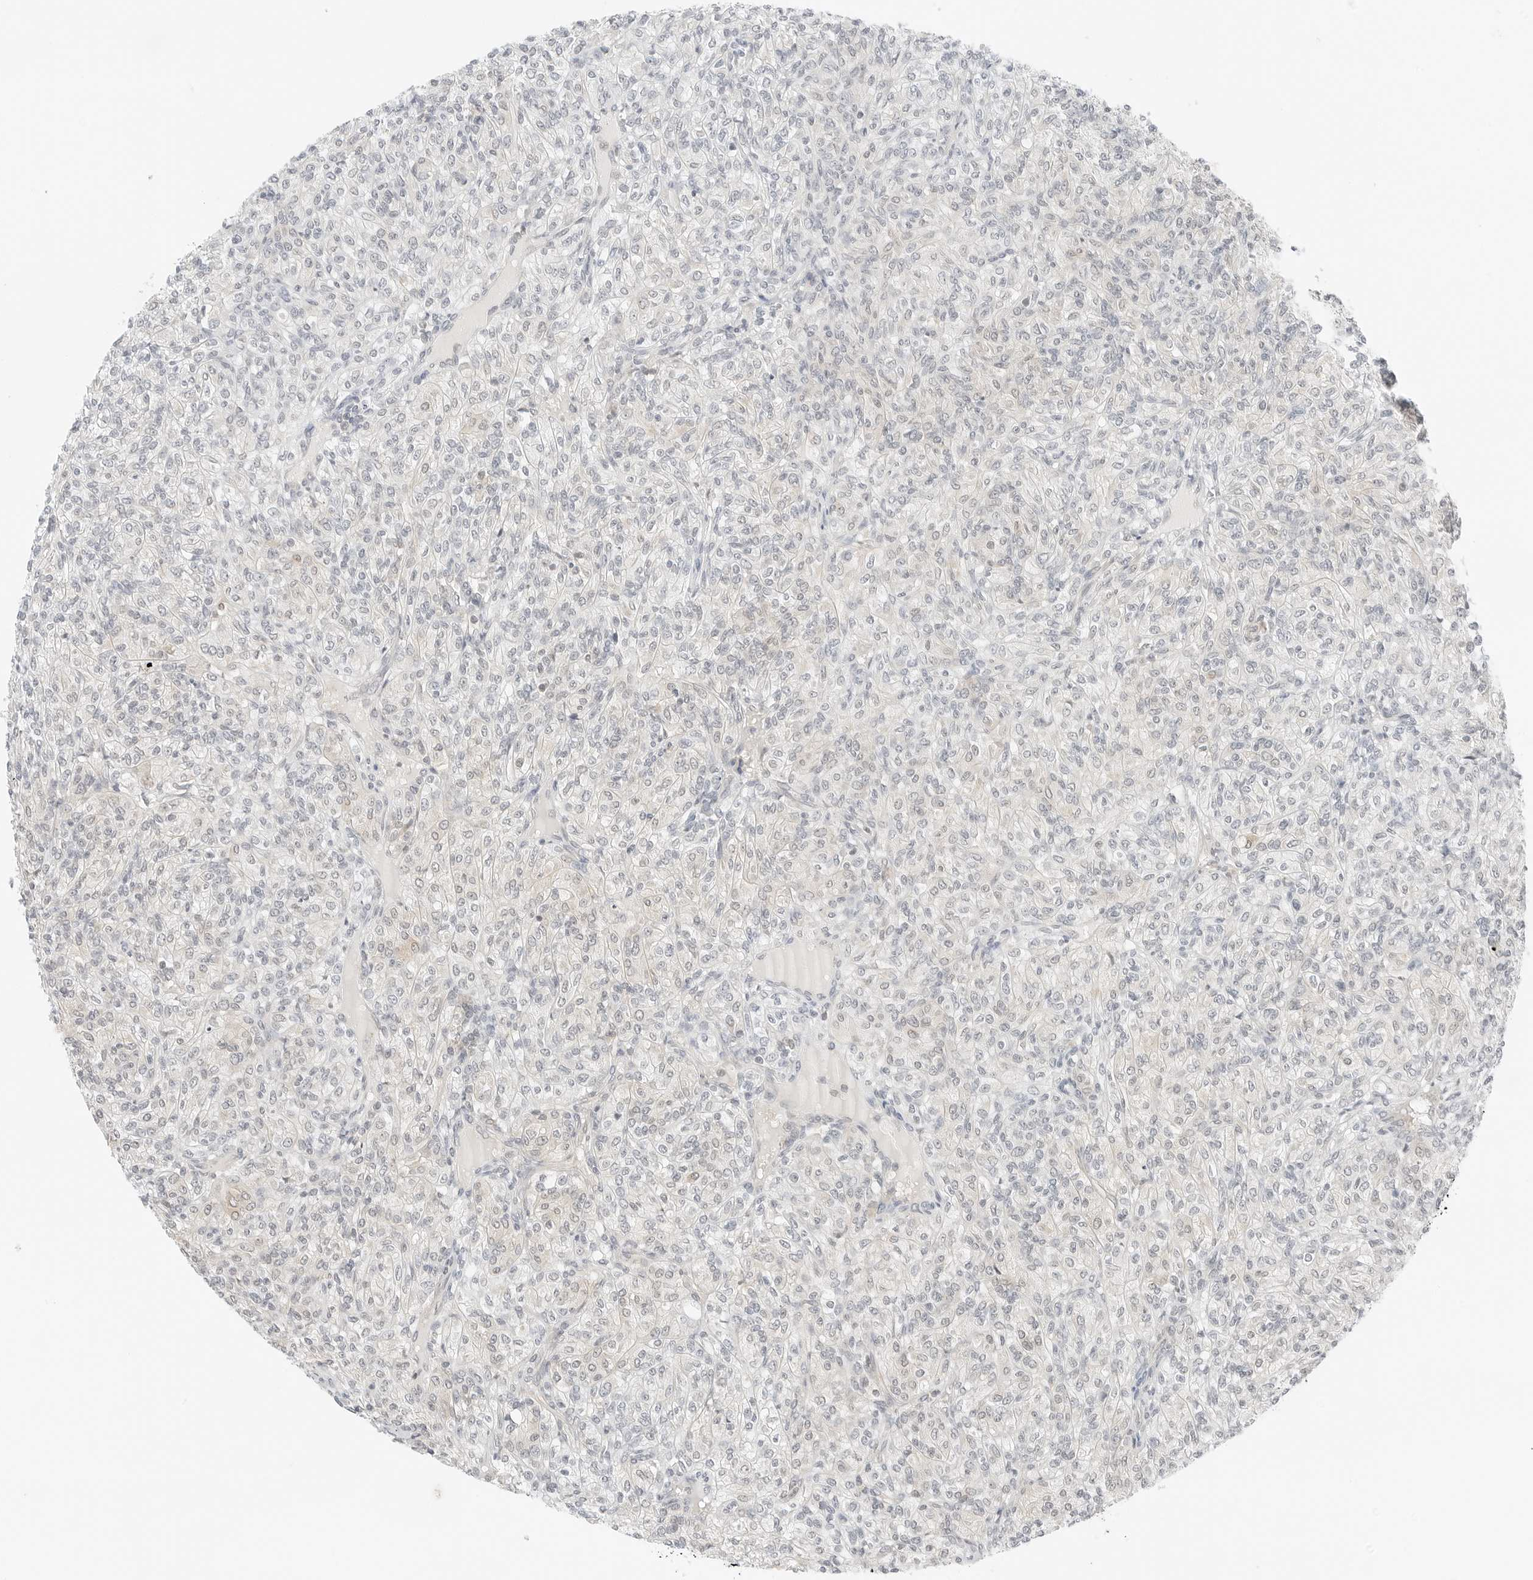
{"staining": {"intensity": "negative", "quantity": "none", "location": "none"}, "tissue": "renal cancer", "cell_type": "Tumor cells", "image_type": "cancer", "snomed": [{"axis": "morphology", "description": "Adenocarcinoma, NOS"}, {"axis": "topography", "description": "Kidney"}], "caption": "Immunohistochemical staining of adenocarcinoma (renal) reveals no significant positivity in tumor cells.", "gene": "IQCC", "patient": {"sex": "male", "age": 77}}